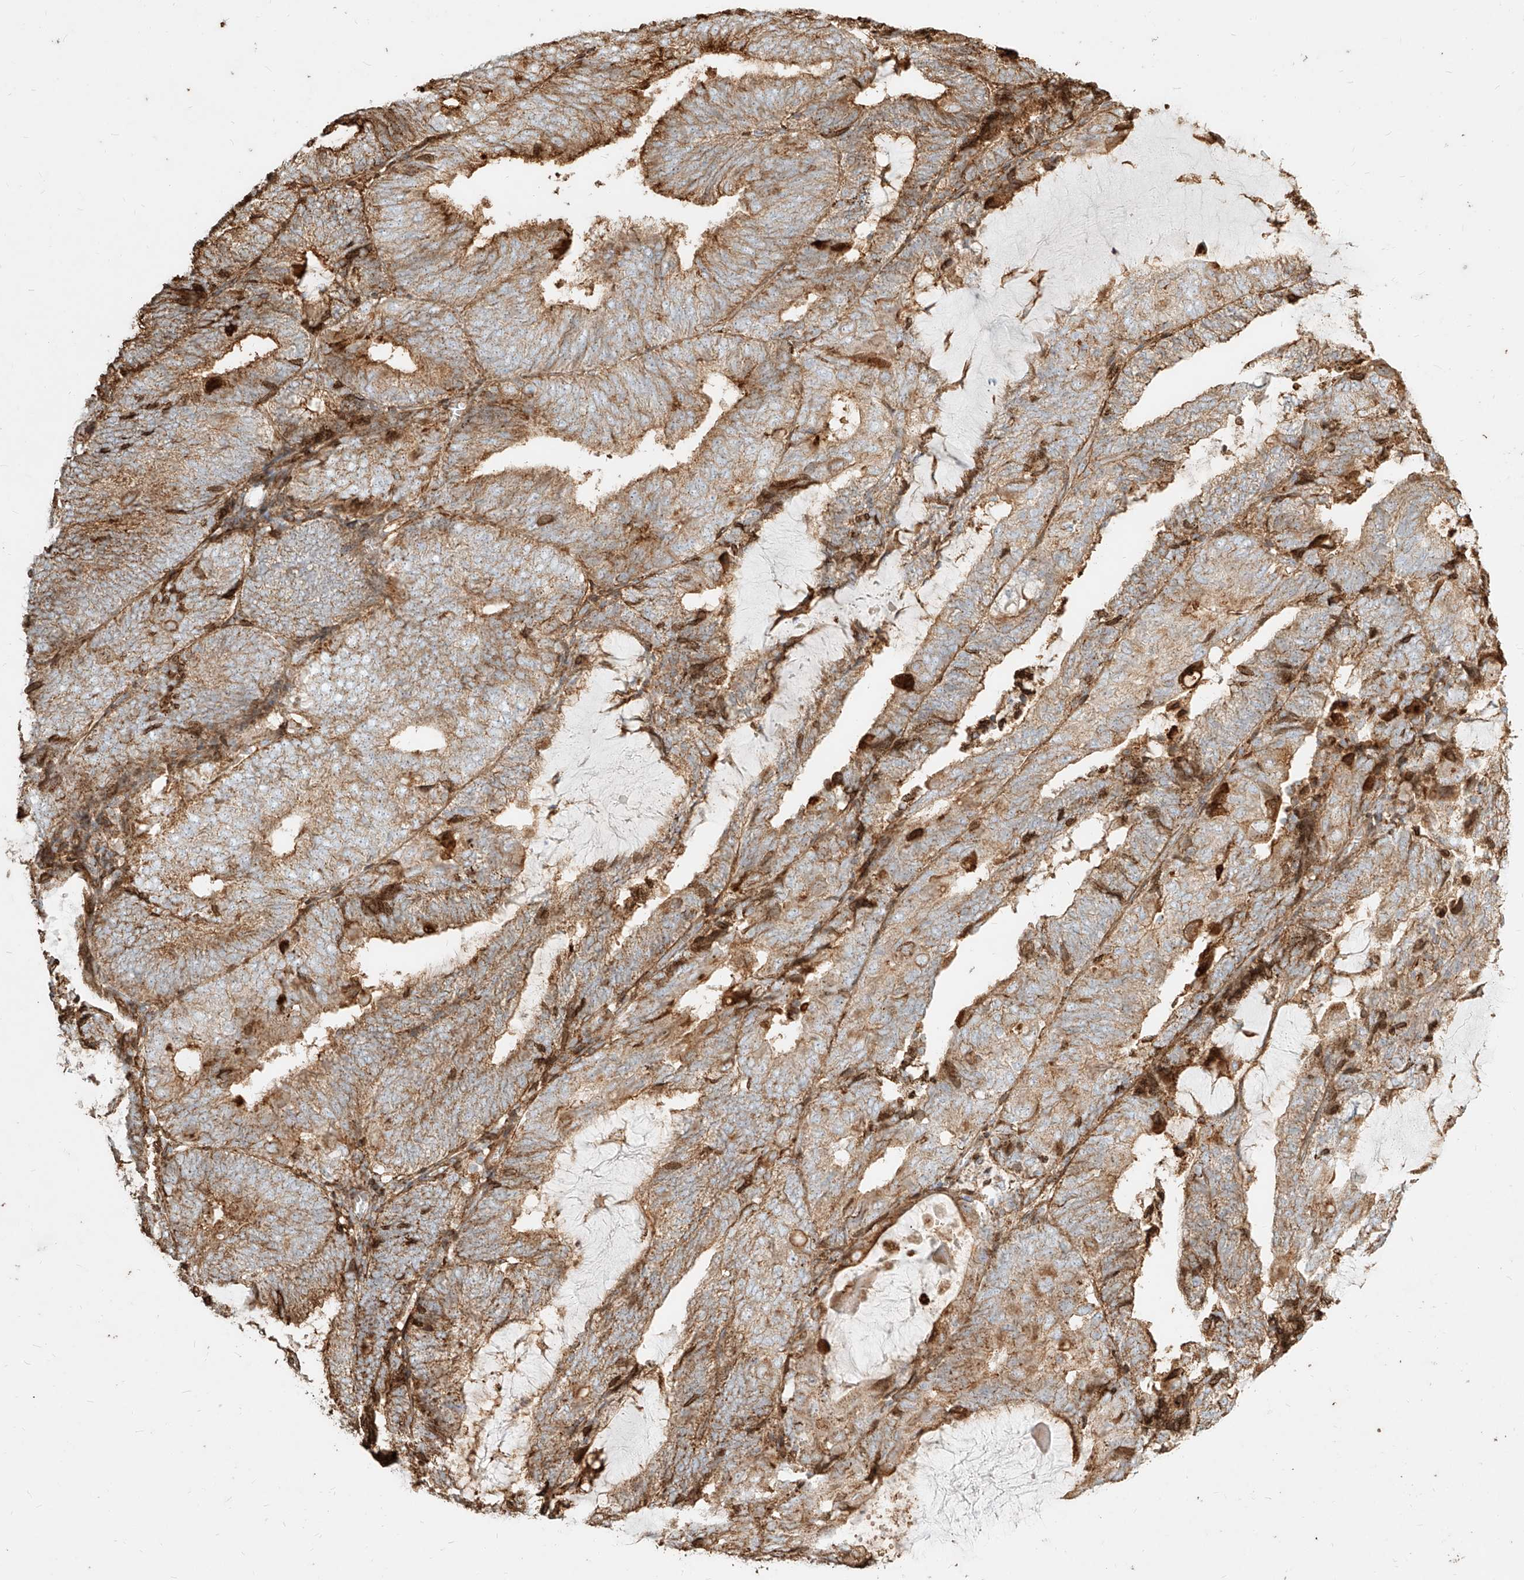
{"staining": {"intensity": "moderate", "quantity": ">75%", "location": "cytoplasmic/membranous"}, "tissue": "endometrial cancer", "cell_type": "Tumor cells", "image_type": "cancer", "snomed": [{"axis": "morphology", "description": "Adenocarcinoma, NOS"}, {"axis": "topography", "description": "Endometrium"}], "caption": "Human endometrial cancer (adenocarcinoma) stained for a protein (brown) exhibits moderate cytoplasmic/membranous positive staining in approximately >75% of tumor cells.", "gene": "MTX2", "patient": {"sex": "female", "age": 81}}